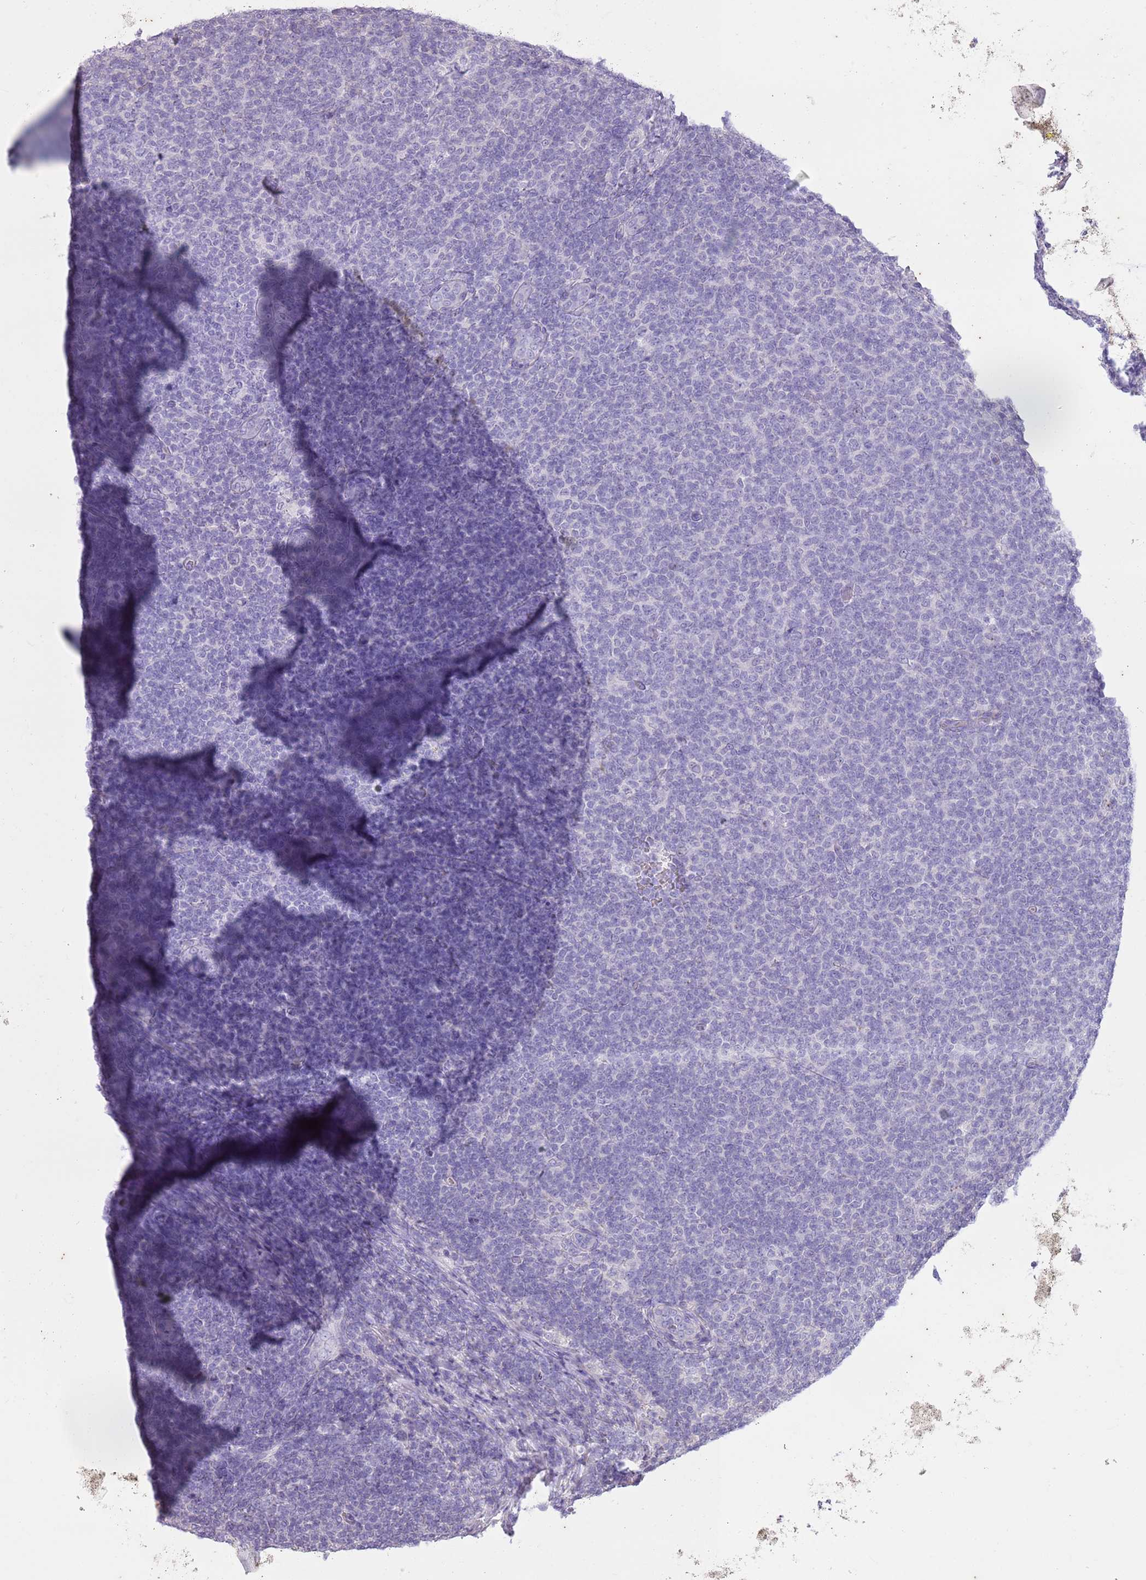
{"staining": {"intensity": "negative", "quantity": "none", "location": "none"}, "tissue": "lymphoma", "cell_type": "Tumor cells", "image_type": "cancer", "snomed": [{"axis": "morphology", "description": "Malignant lymphoma, non-Hodgkin's type, Low grade"}, {"axis": "topography", "description": "Lymph node"}], "caption": "Tumor cells are negative for protein expression in human lymphoma.", "gene": "CNPPD1", "patient": {"sex": "male", "age": 66}}